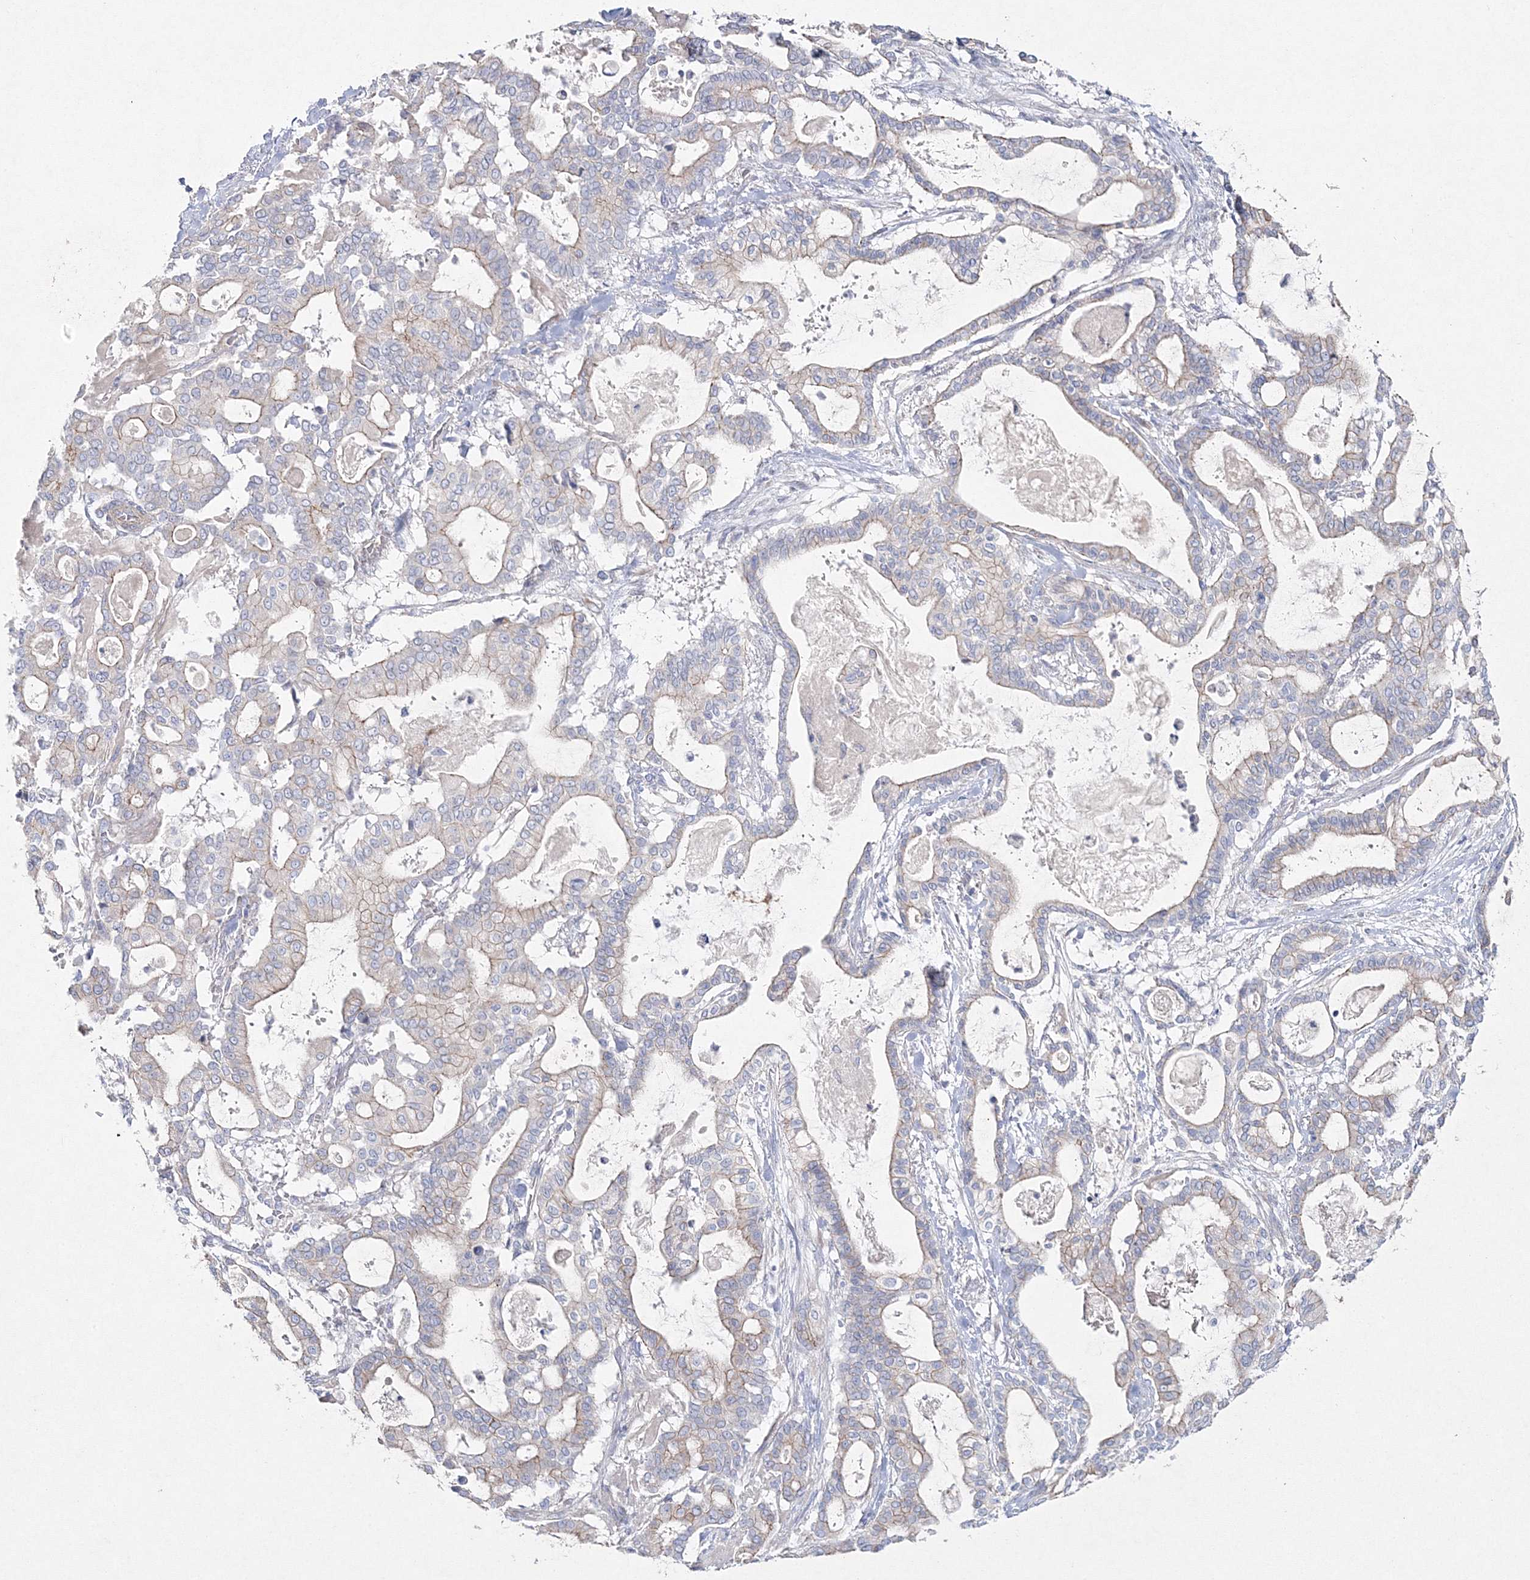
{"staining": {"intensity": "moderate", "quantity": "25%-75%", "location": "cytoplasmic/membranous"}, "tissue": "pancreatic cancer", "cell_type": "Tumor cells", "image_type": "cancer", "snomed": [{"axis": "morphology", "description": "Adenocarcinoma, NOS"}, {"axis": "topography", "description": "Pancreas"}], "caption": "The photomicrograph reveals a brown stain indicating the presence of a protein in the cytoplasmic/membranous of tumor cells in pancreatic cancer.", "gene": "NAA40", "patient": {"sex": "male", "age": 63}}